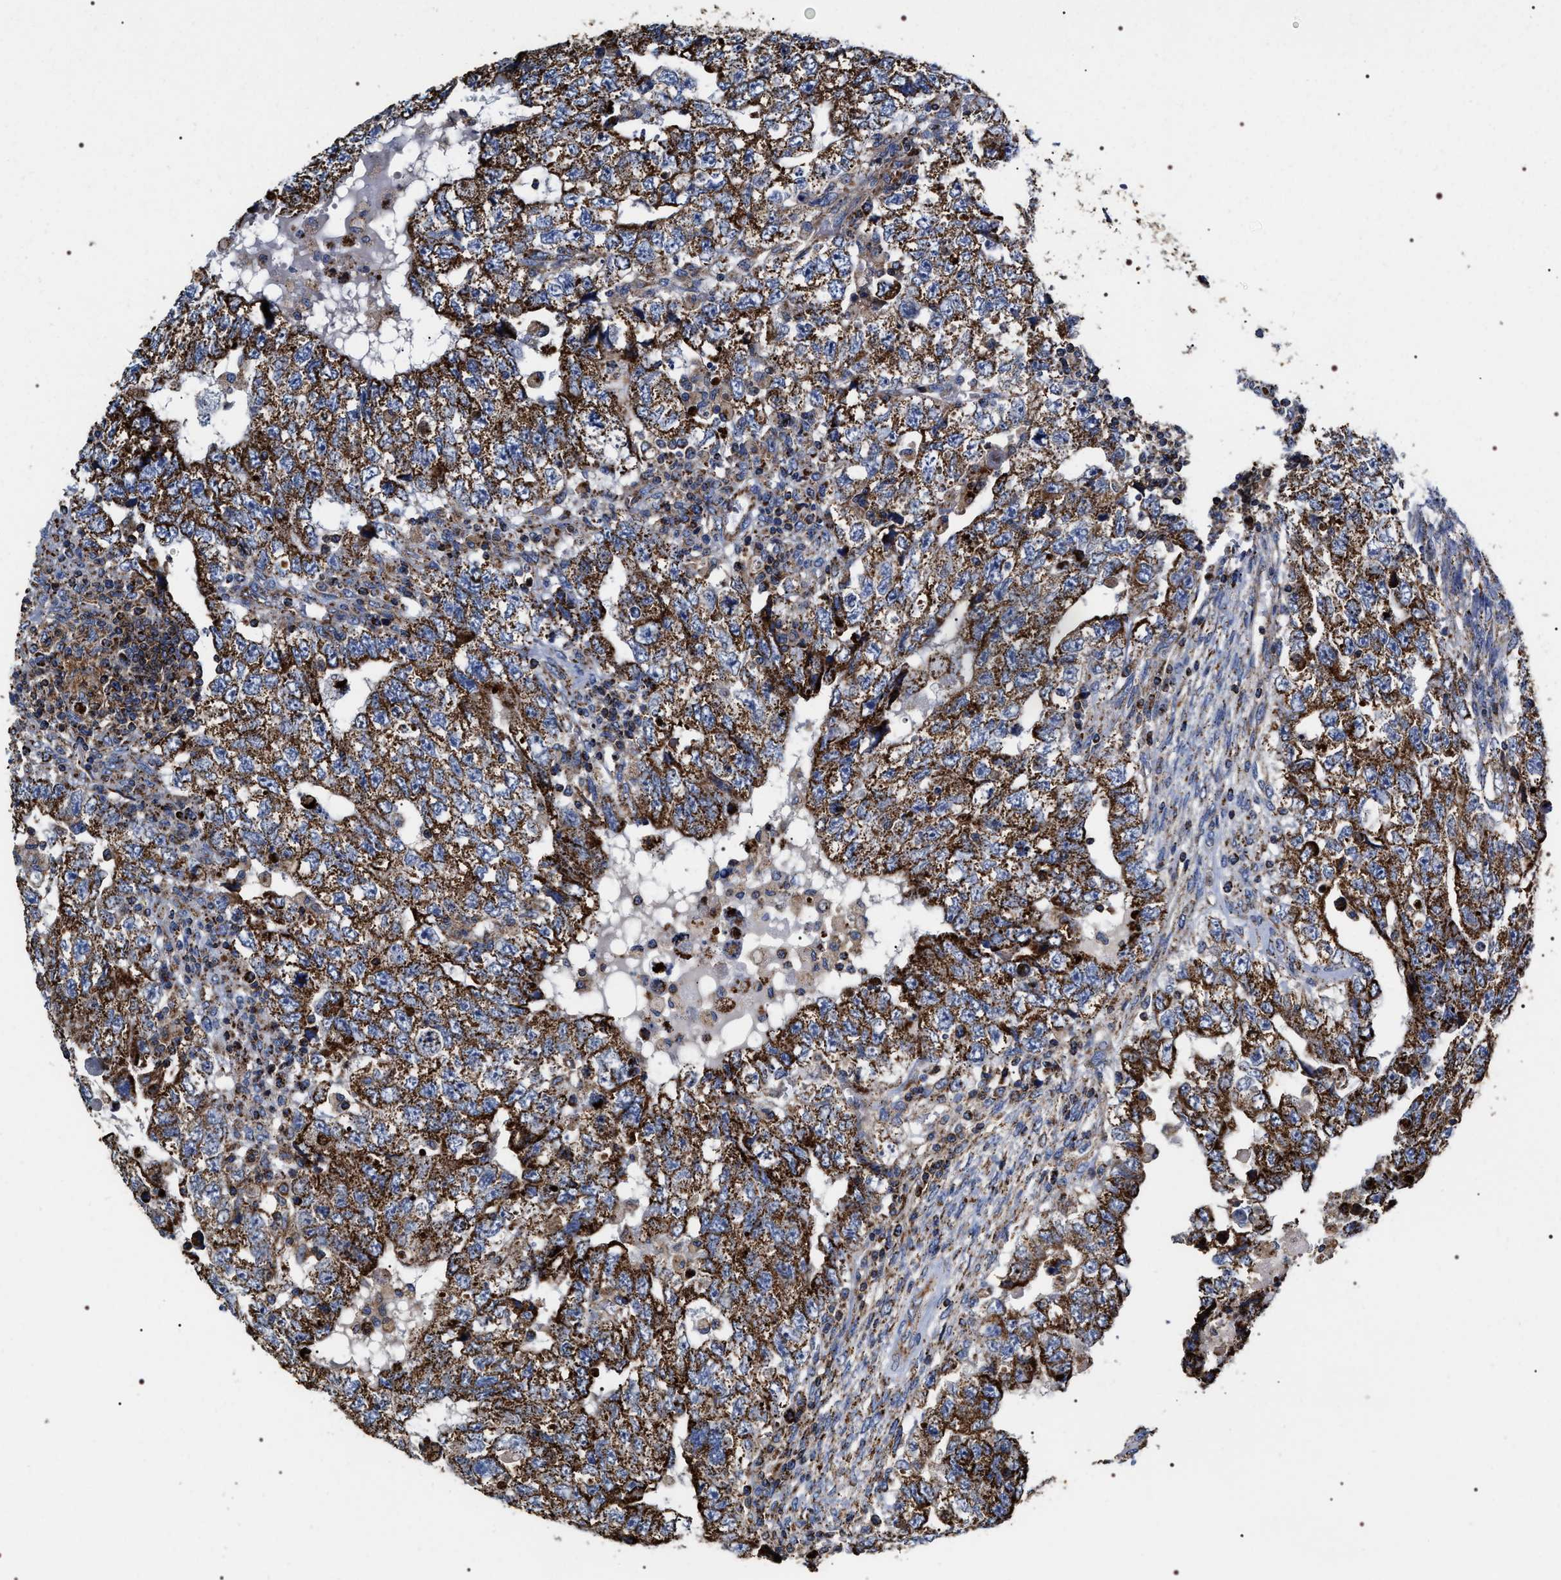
{"staining": {"intensity": "strong", "quantity": ">75%", "location": "cytoplasmic/membranous"}, "tissue": "testis cancer", "cell_type": "Tumor cells", "image_type": "cancer", "snomed": [{"axis": "morphology", "description": "Carcinoma, Embryonal, NOS"}, {"axis": "topography", "description": "Testis"}], "caption": "The micrograph displays immunohistochemical staining of testis embryonal carcinoma. There is strong cytoplasmic/membranous expression is present in about >75% of tumor cells.", "gene": "COG5", "patient": {"sex": "male", "age": 36}}